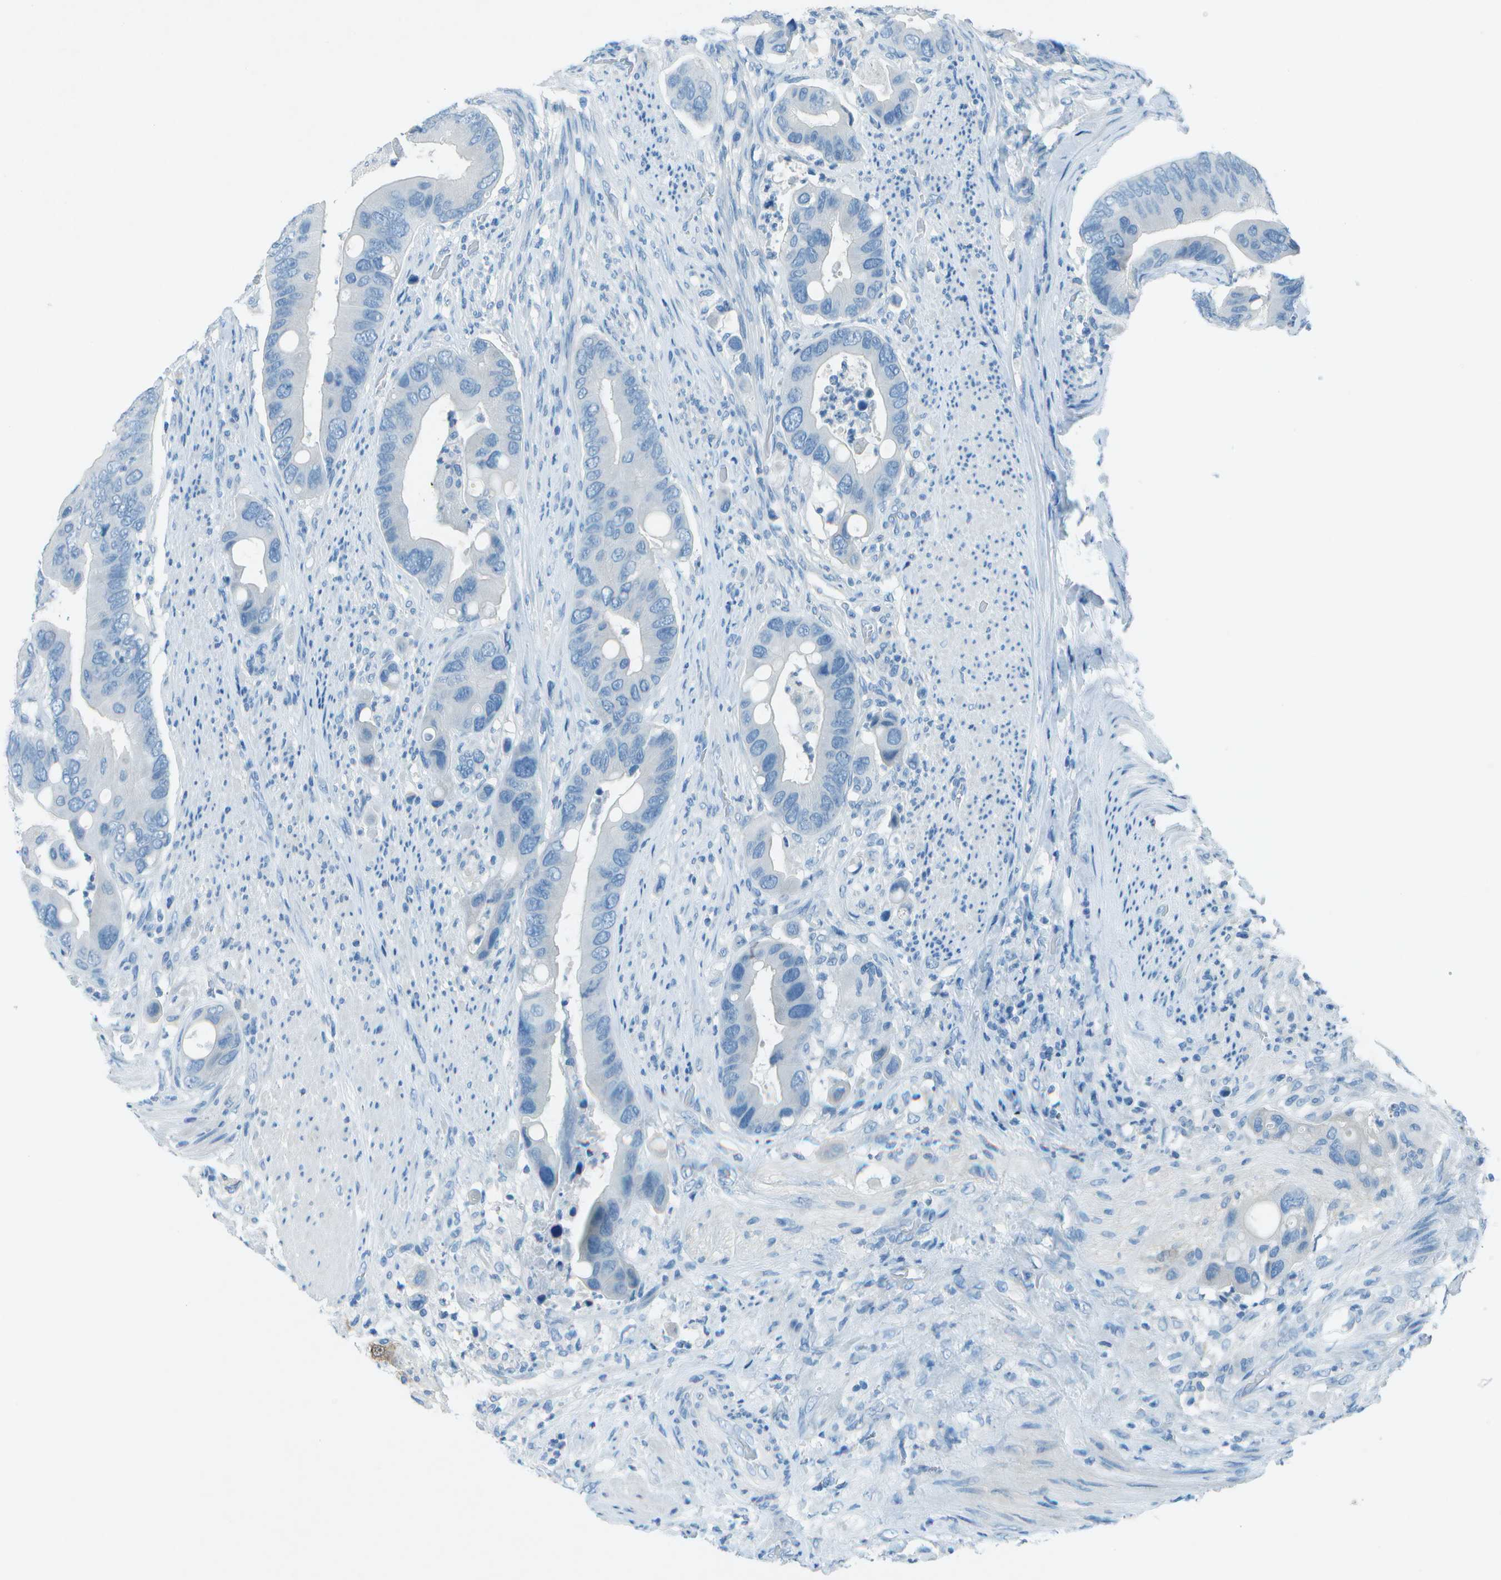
{"staining": {"intensity": "negative", "quantity": "none", "location": "none"}, "tissue": "colorectal cancer", "cell_type": "Tumor cells", "image_type": "cancer", "snomed": [{"axis": "morphology", "description": "Adenocarcinoma, NOS"}, {"axis": "topography", "description": "Rectum"}], "caption": "Tumor cells are negative for protein expression in human adenocarcinoma (colorectal).", "gene": "FGF1", "patient": {"sex": "female", "age": 57}}